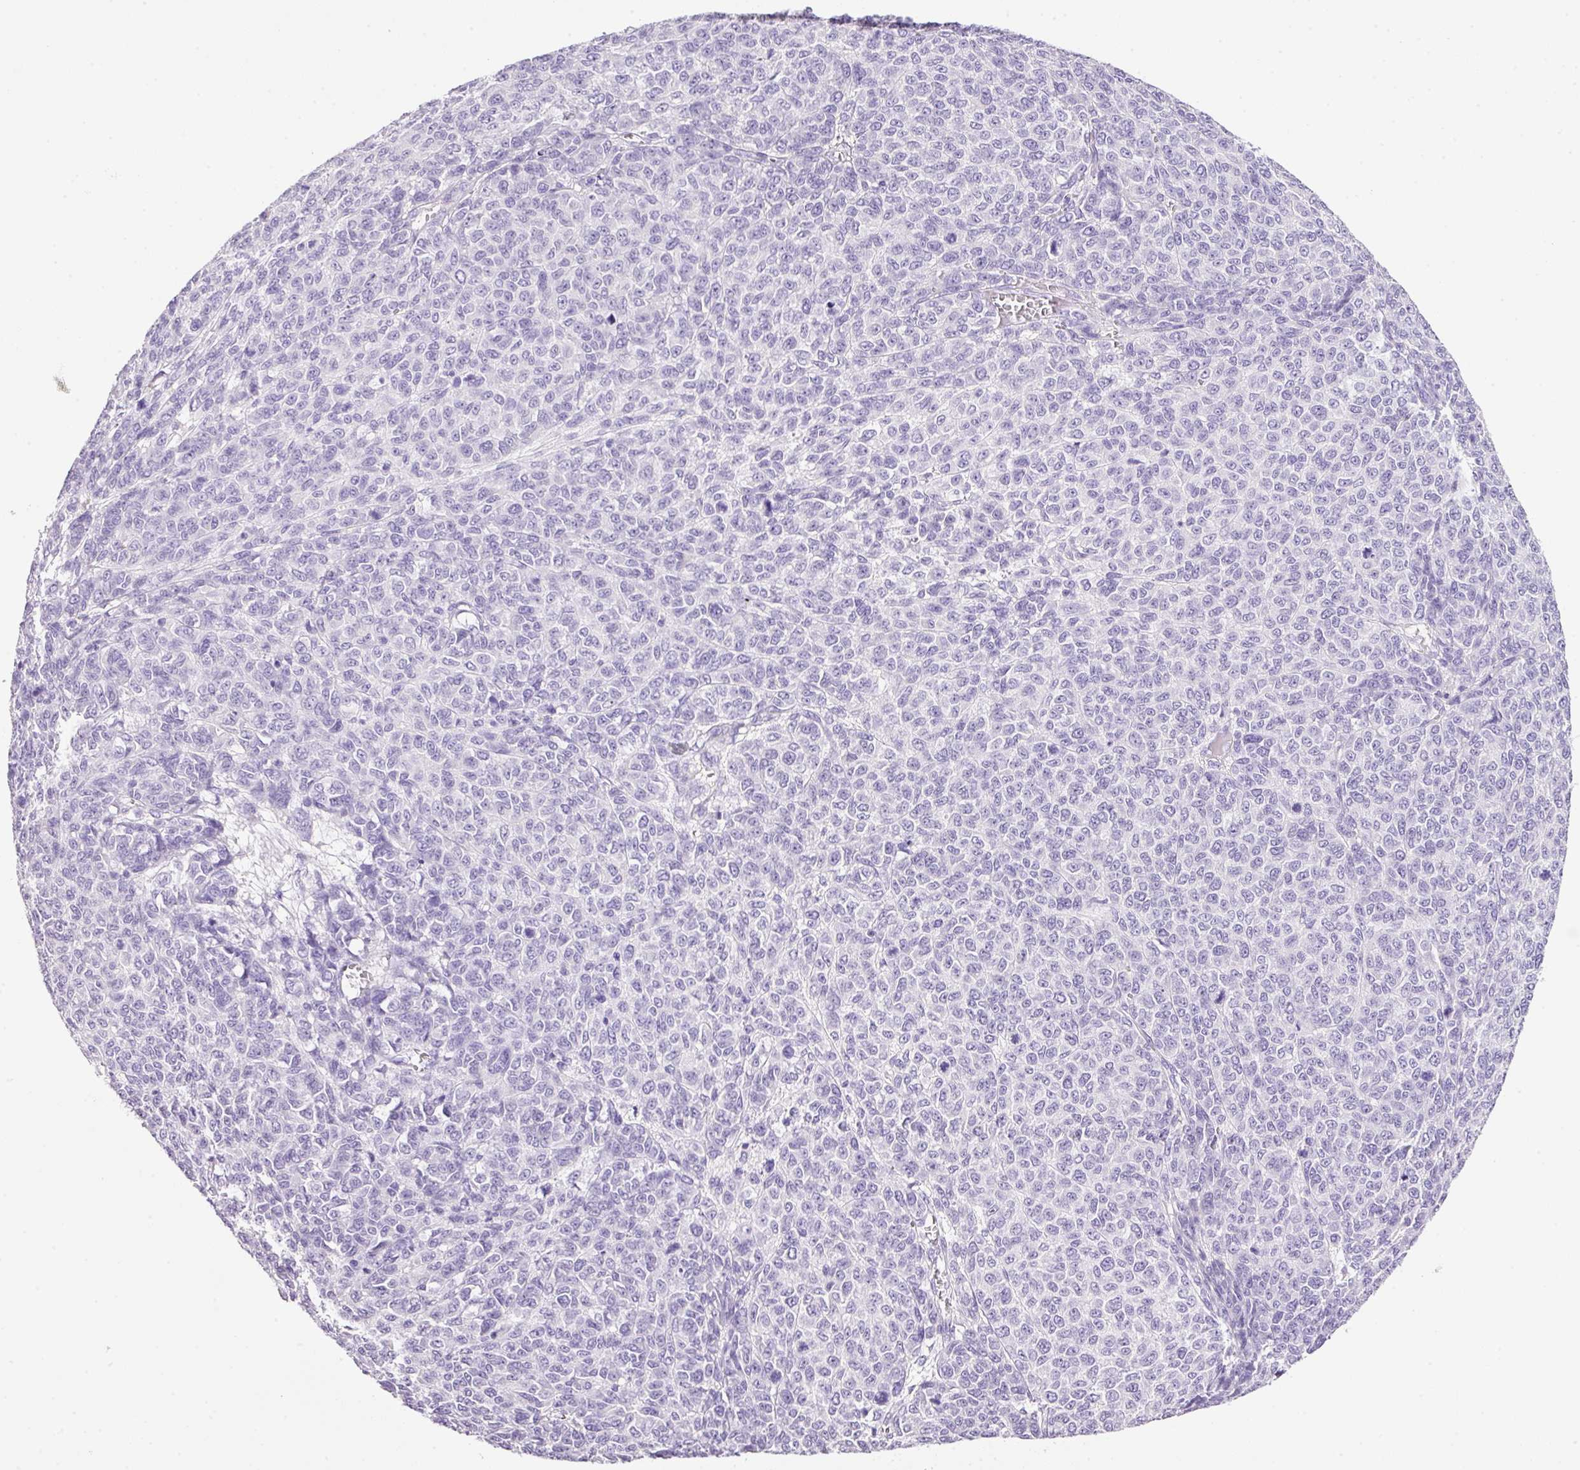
{"staining": {"intensity": "negative", "quantity": "none", "location": "none"}, "tissue": "melanoma", "cell_type": "Tumor cells", "image_type": "cancer", "snomed": [{"axis": "morphology", "description": "Malignant melanoma, NOS"}, {"axis": "topography", "description": "Skin"}], "caption": "There is no significant staining in tumor cells of malignant melanoma.", "gene": "BSND", "patient": {"sex": "male", "age": 49}}